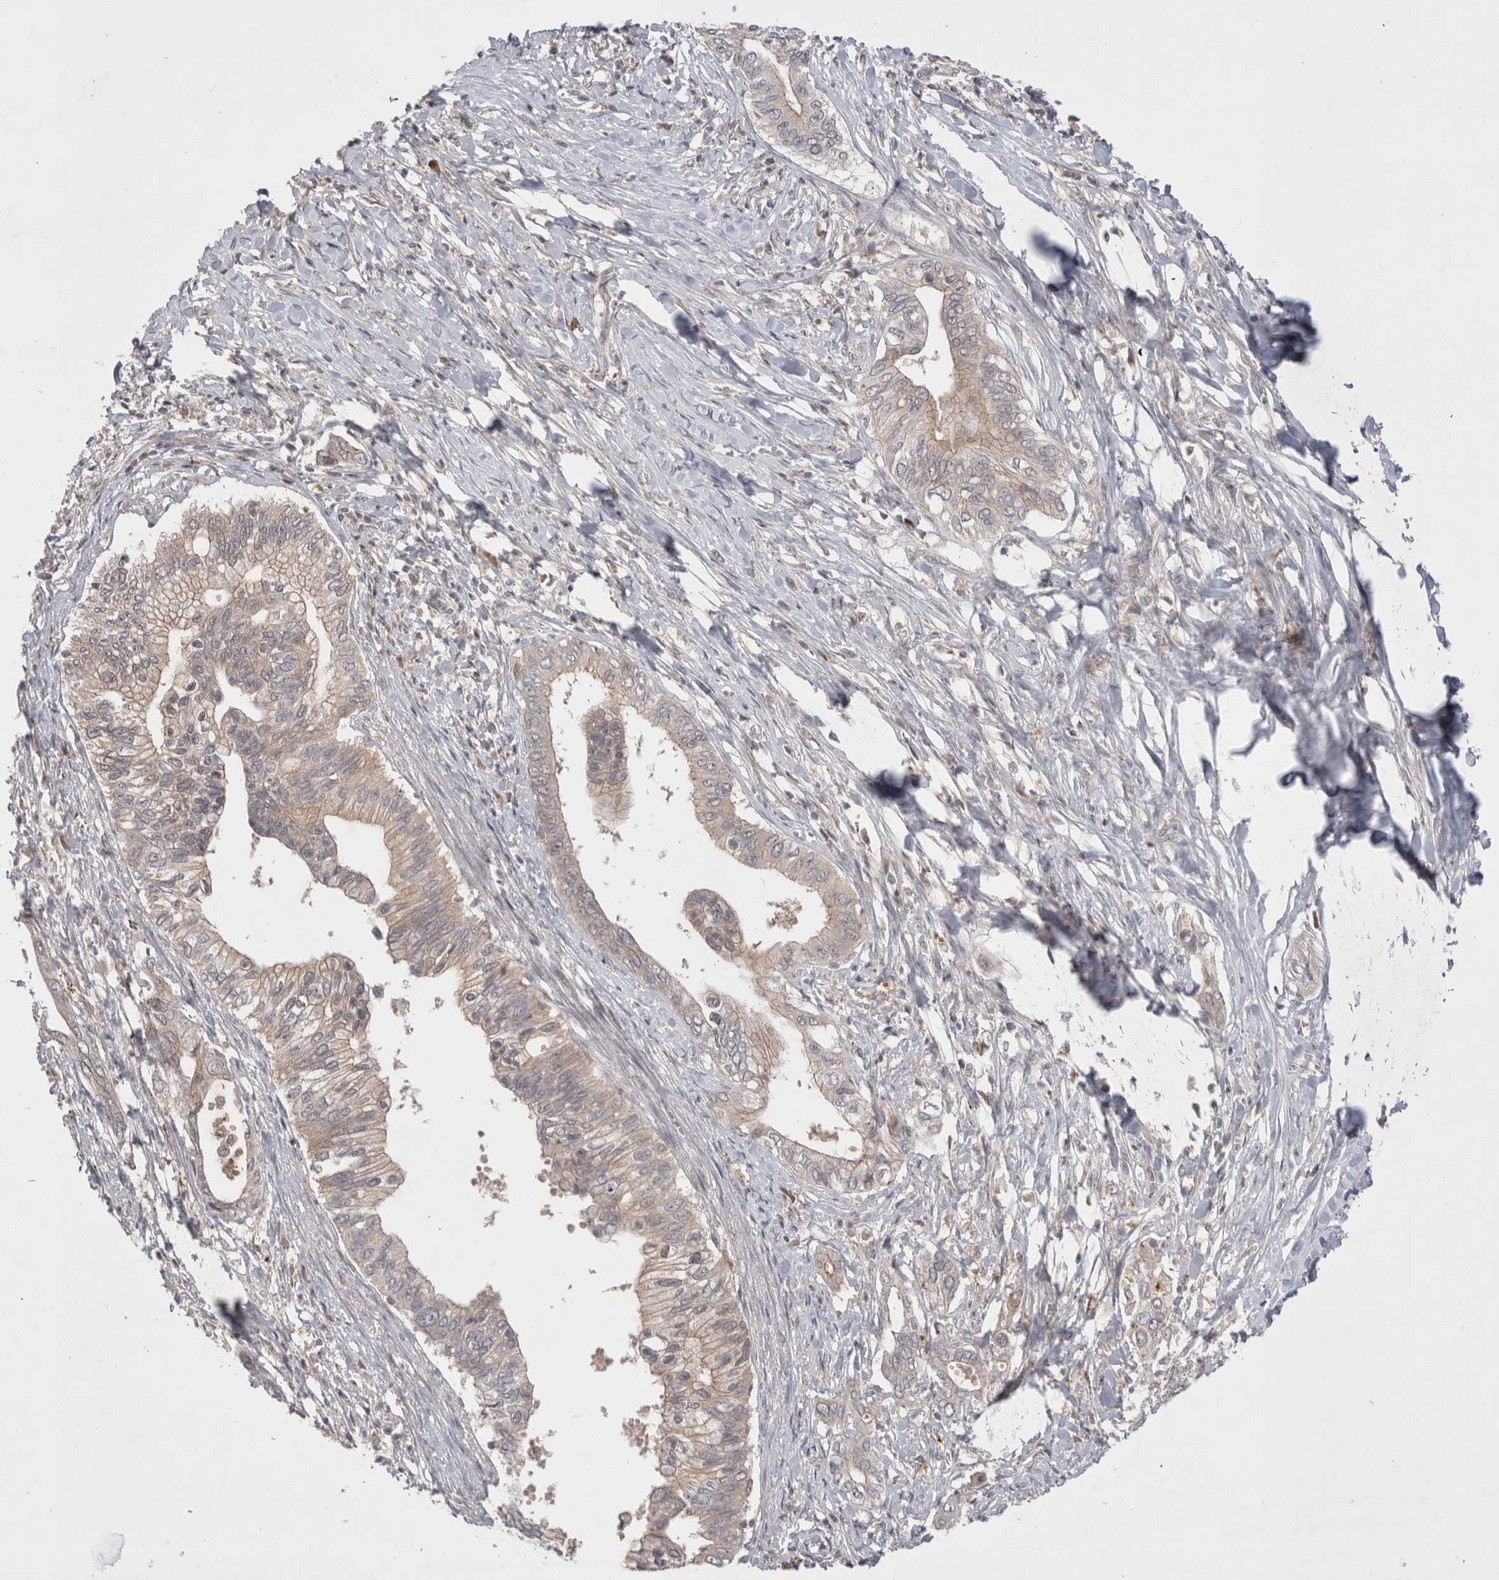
{"staining": {"intensity": "weak", "quantity": "25%-75%", "location": "cytoplasmic/membranous"}, "tissue": "pancreatic cancer", "cell_type": "Tumor cells", "image_type": "cancer", "snomed": [{"axis": "morphology", "description": "Normal tissue, NOS"}, {"axis": "morphology", "description": "Adenocarcinoma, NOS"}, {"axis": "topography", "description": "Pancreas"}, {"axis": "topography", "description": "Peripheral nerve tissue"}], "caption": "Protein staining of pancreatic adenocarcinoma tissue demonstrates weak cytoplasmic/membranous staining in approximately 25%-75% of tumor cells. The protein is stained brown, and the nuclei are stained in blue (DAB IHC with brightfield microscopy, high magnification).", "gene": "PLEKHM1", "patient": {"sex": "male", "age": 59}}